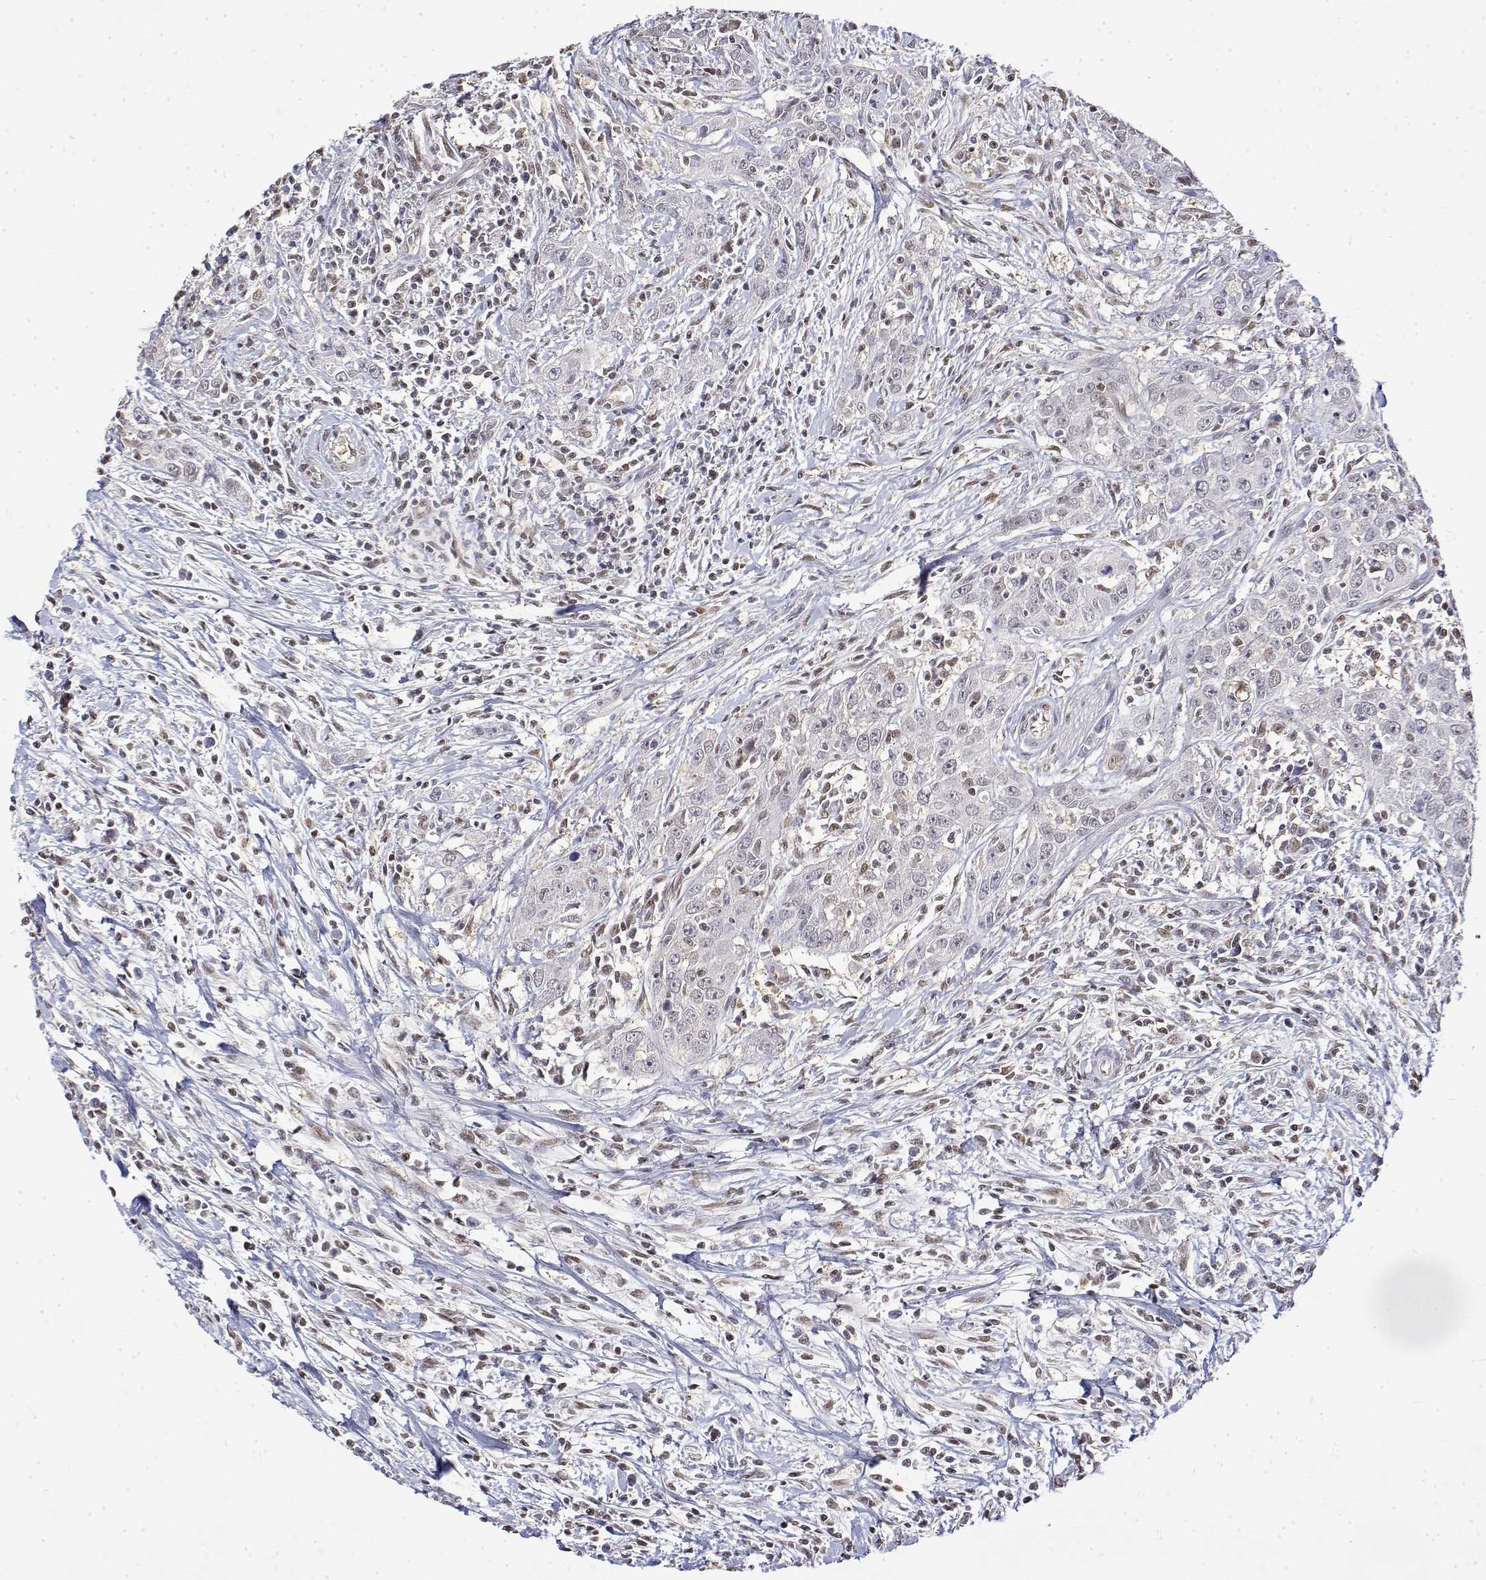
{"staining": {"intensity": "negative", "quantity": "none", "location": "none"}, "tissue": "urothelial cancer", "cell_type": "Tumor cells", "image_type": "cancer", "snomed": [{"axis": "morphology", "description": "Urothelial carcinoma, High grade"}, {"axis": "topography", "description": "Urinary bladder"}], "caption": "DAB immunohistochemical staining of urothelial cancer demonstrates no significant staining in tumor cells. (IHC, brightfield microscopy, high magnification).", "gene": "TPI1", "patient": {"sex": "male", "age": 83}}